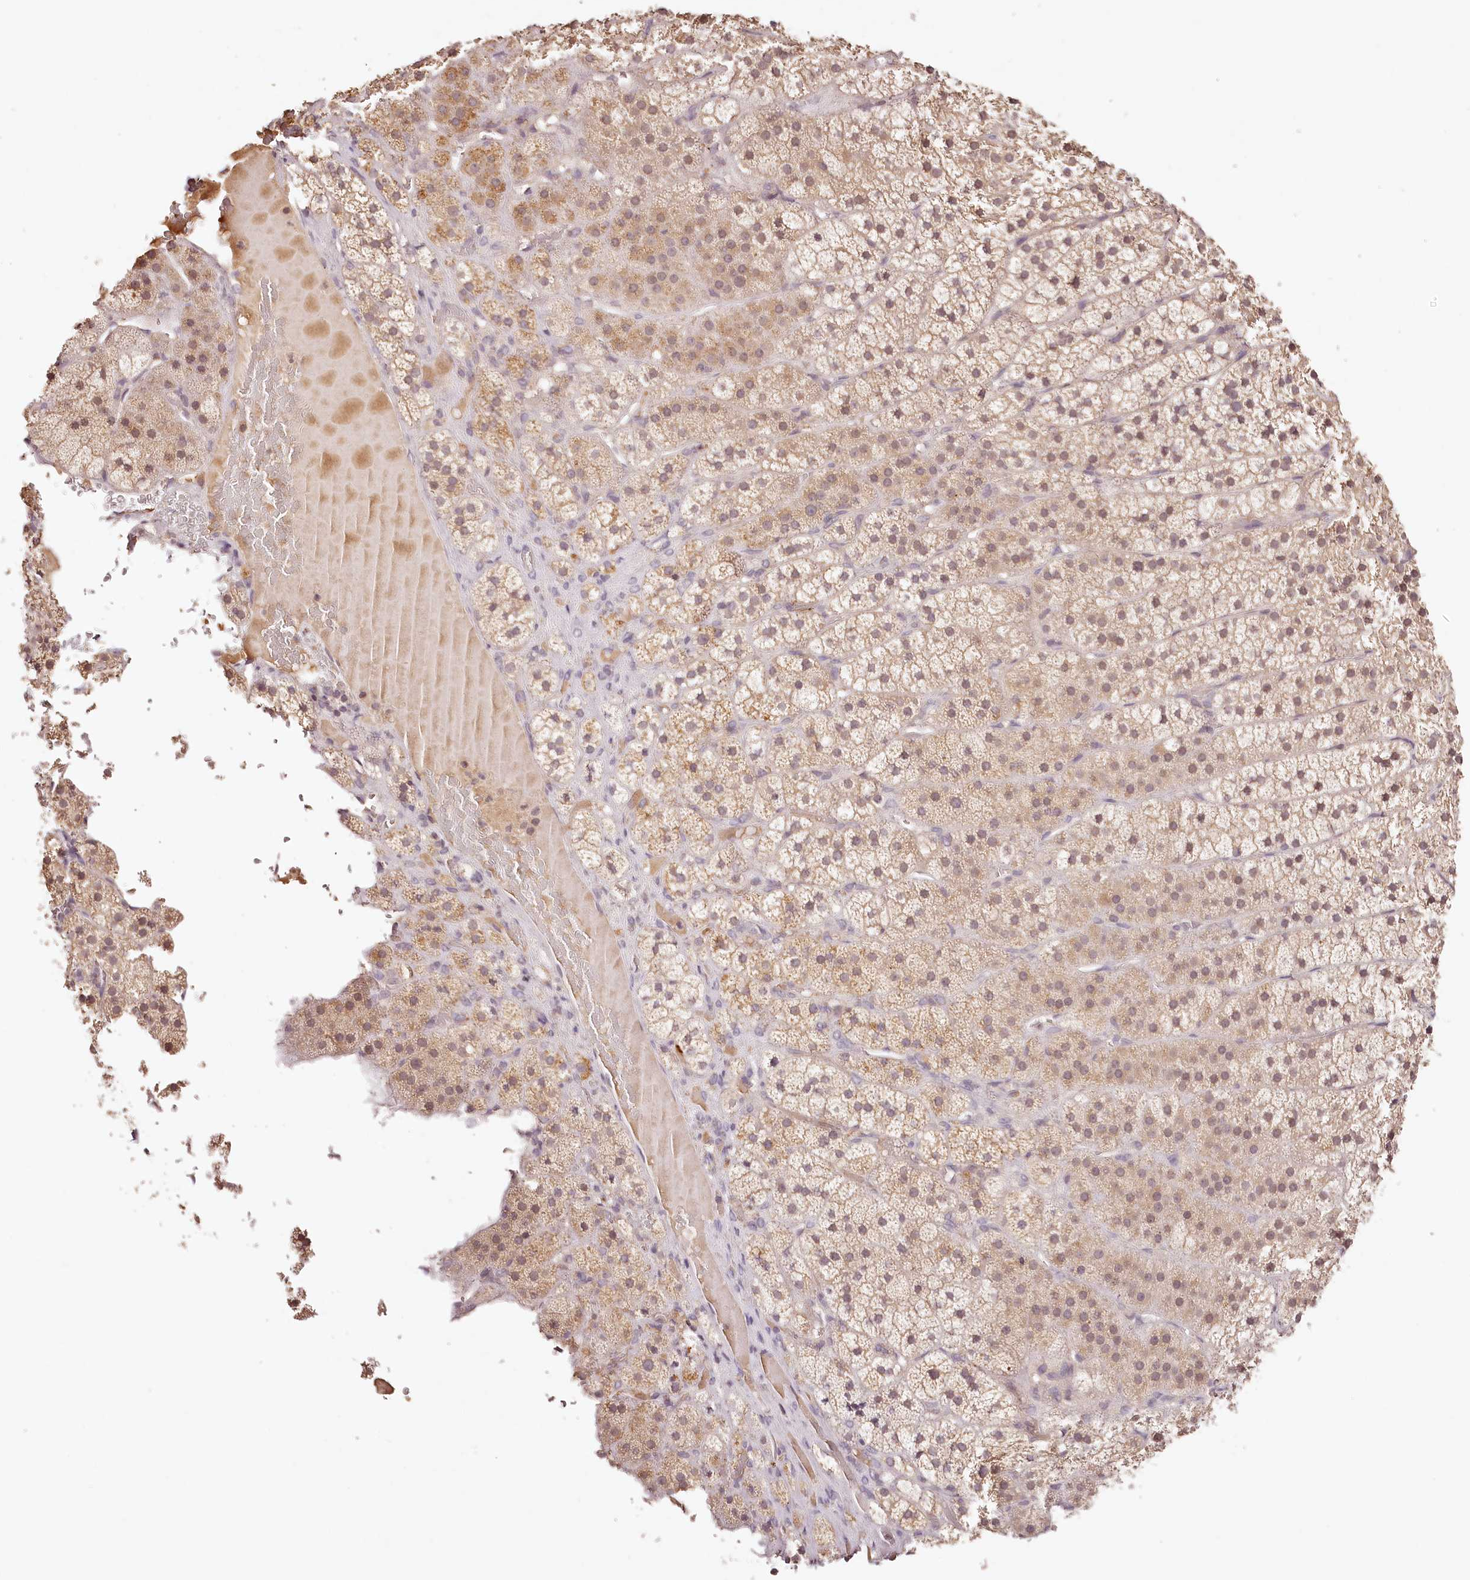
{"staining": {"intensity": "moderate", "quantity": "25%-75%", "location": "cytoplasmic/membranous,nuclear"}, "tissue": "adrenal gland", "cell_type": "Glandular cells", "image_type": "normal", "snomed": [{"axis": "morphology", "description": "Normal tissue, NOS"}, {"axis": "topography", "description": "Adrenal gland"}], "caption": "Unremarkable adrenal gland exhibits moderate cytoplasmic/membranous,nuclear expression in about 25%-75% of glandular cells, visualized by immunohistochemistry.", "gene": "SYNGR1", "patient": {"sex": "female", "age": 44}}